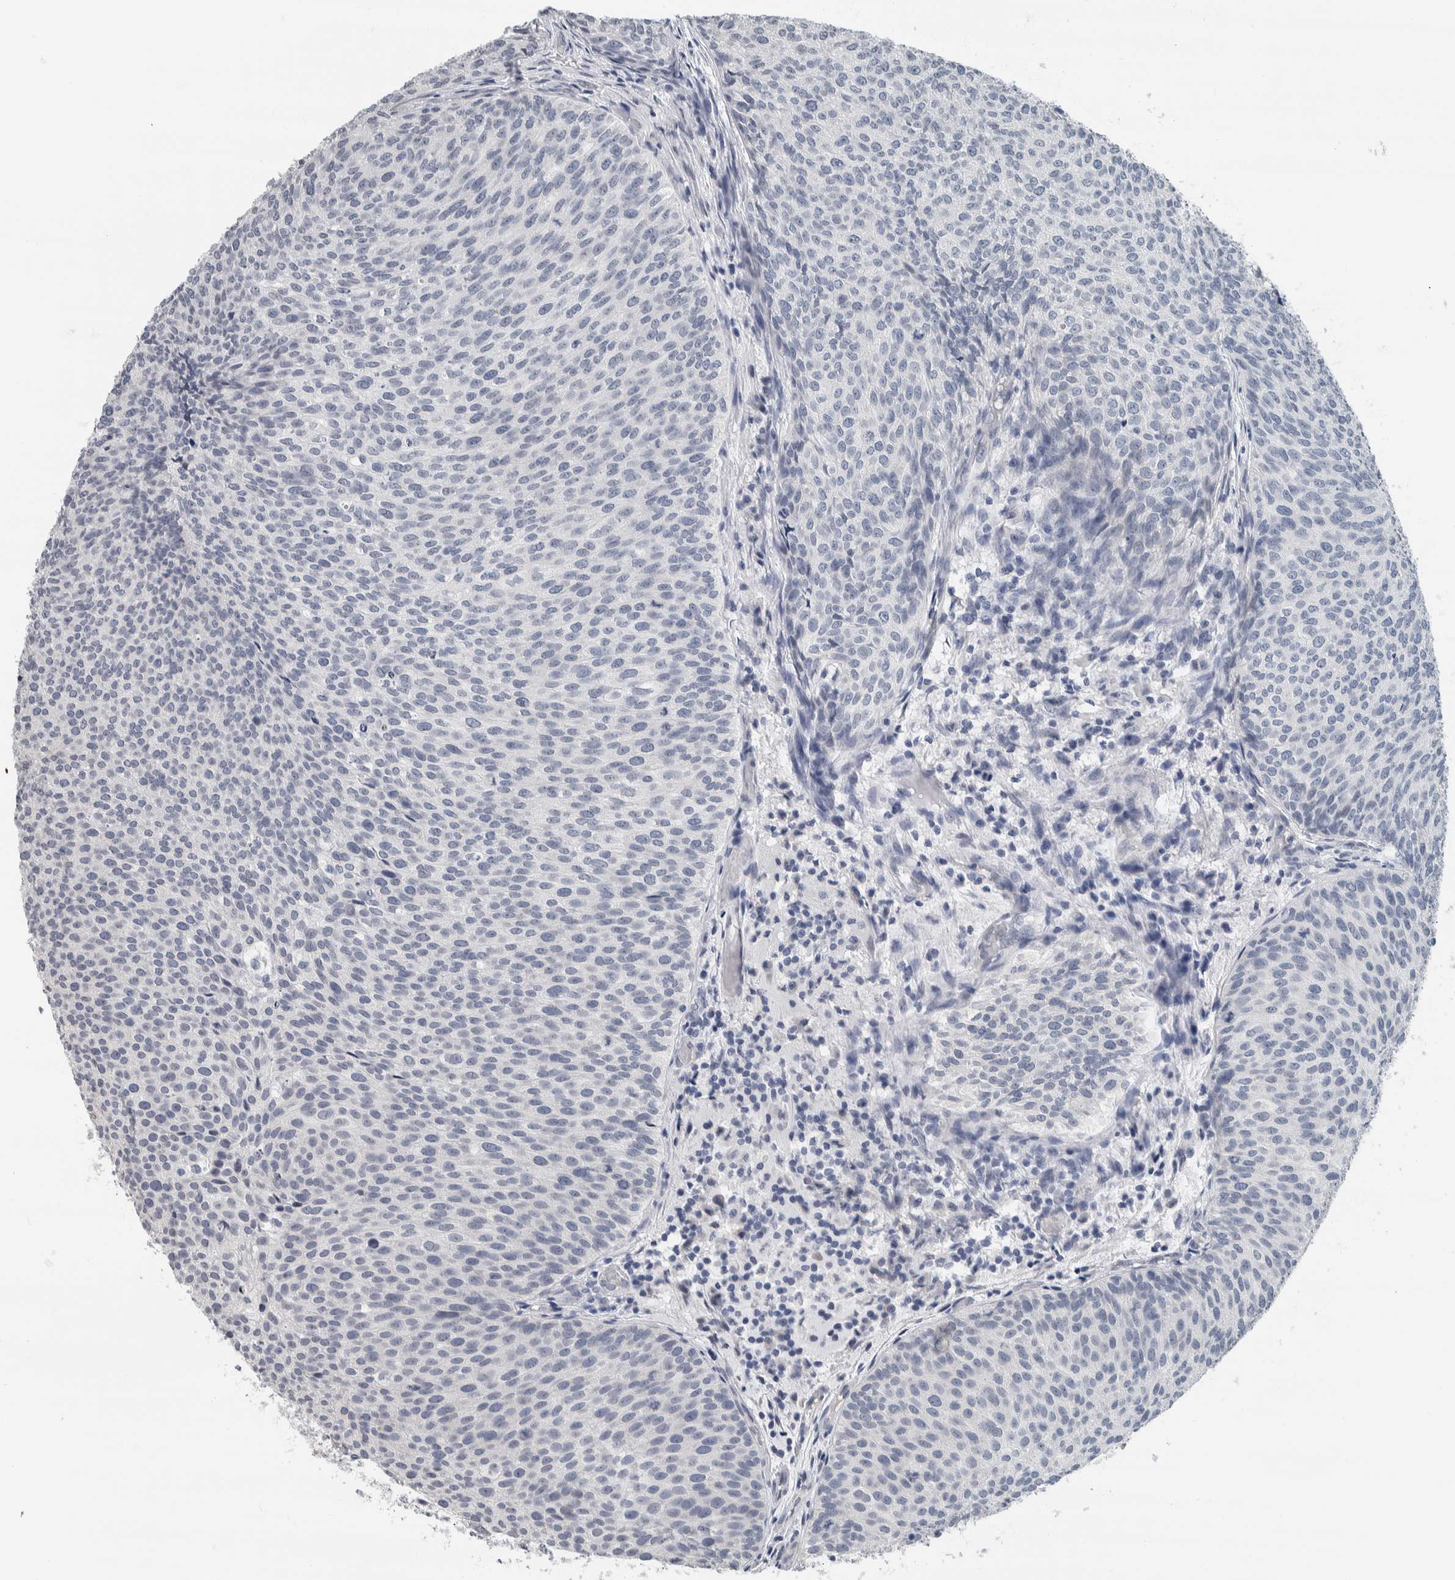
{"staining": {"intensity": "negative", "quantity": "none", "location": "none"}, "tissue": "urothelial cancer", "cell_type": "Tumor cells", "image_type": "cancer", "snomed": [{"axis": "morphology", "description": "Urothelial carcinoma, Low grade"}, {"axis": "topography", "description": "Urinary bladder"}], "caption": "Tumor cells are negative for protein expression in human urothelial carcinoma (low-grade).", "gene": "NEFM", "patient": {"sex": "male", "age": 86}}